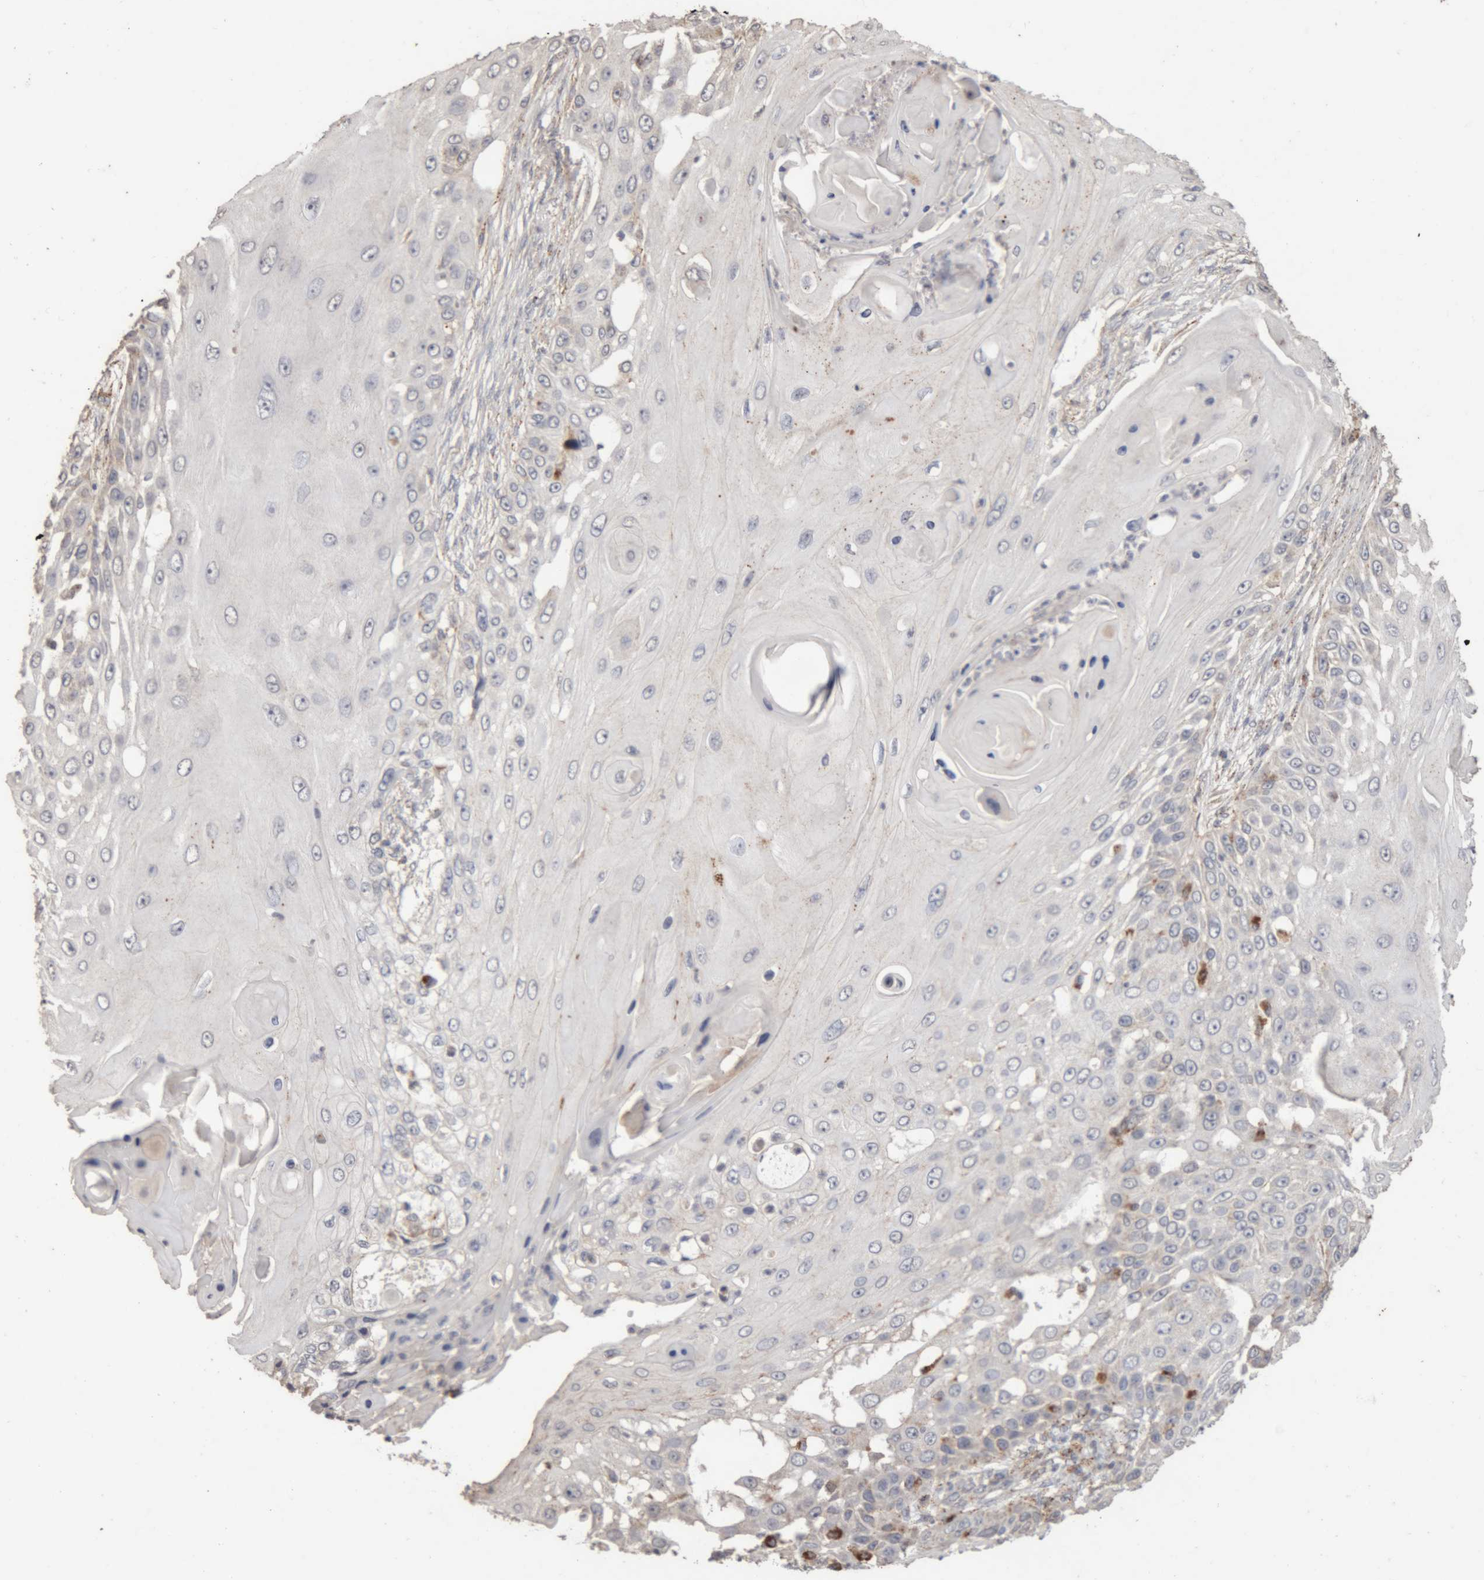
{"staining": {"intensity": "negative", "quantity": "none", "location": "none"}, "tissue": "skin cancer", "cell_type": "Tumor cells", "image_type": "cancer", "snomed": [{"axis": "morphology", "description": "Squamous cell carcinoma, NOS"}, {"axis": "topography", "description": "Skin"}], "caption": "This micrograph is of squamous cell carcinoma (skin) stained with IHC to label a protein in brown with the nuclei are counter-stained blue. There is no positivity in tumor cells. (Stains: DAB IHC with hematoxylin counter stain, Microscopy: brightfield microscopy at high magnification).", "gene": "ARSA", "patient": {"sex": "female", "age": 44}}